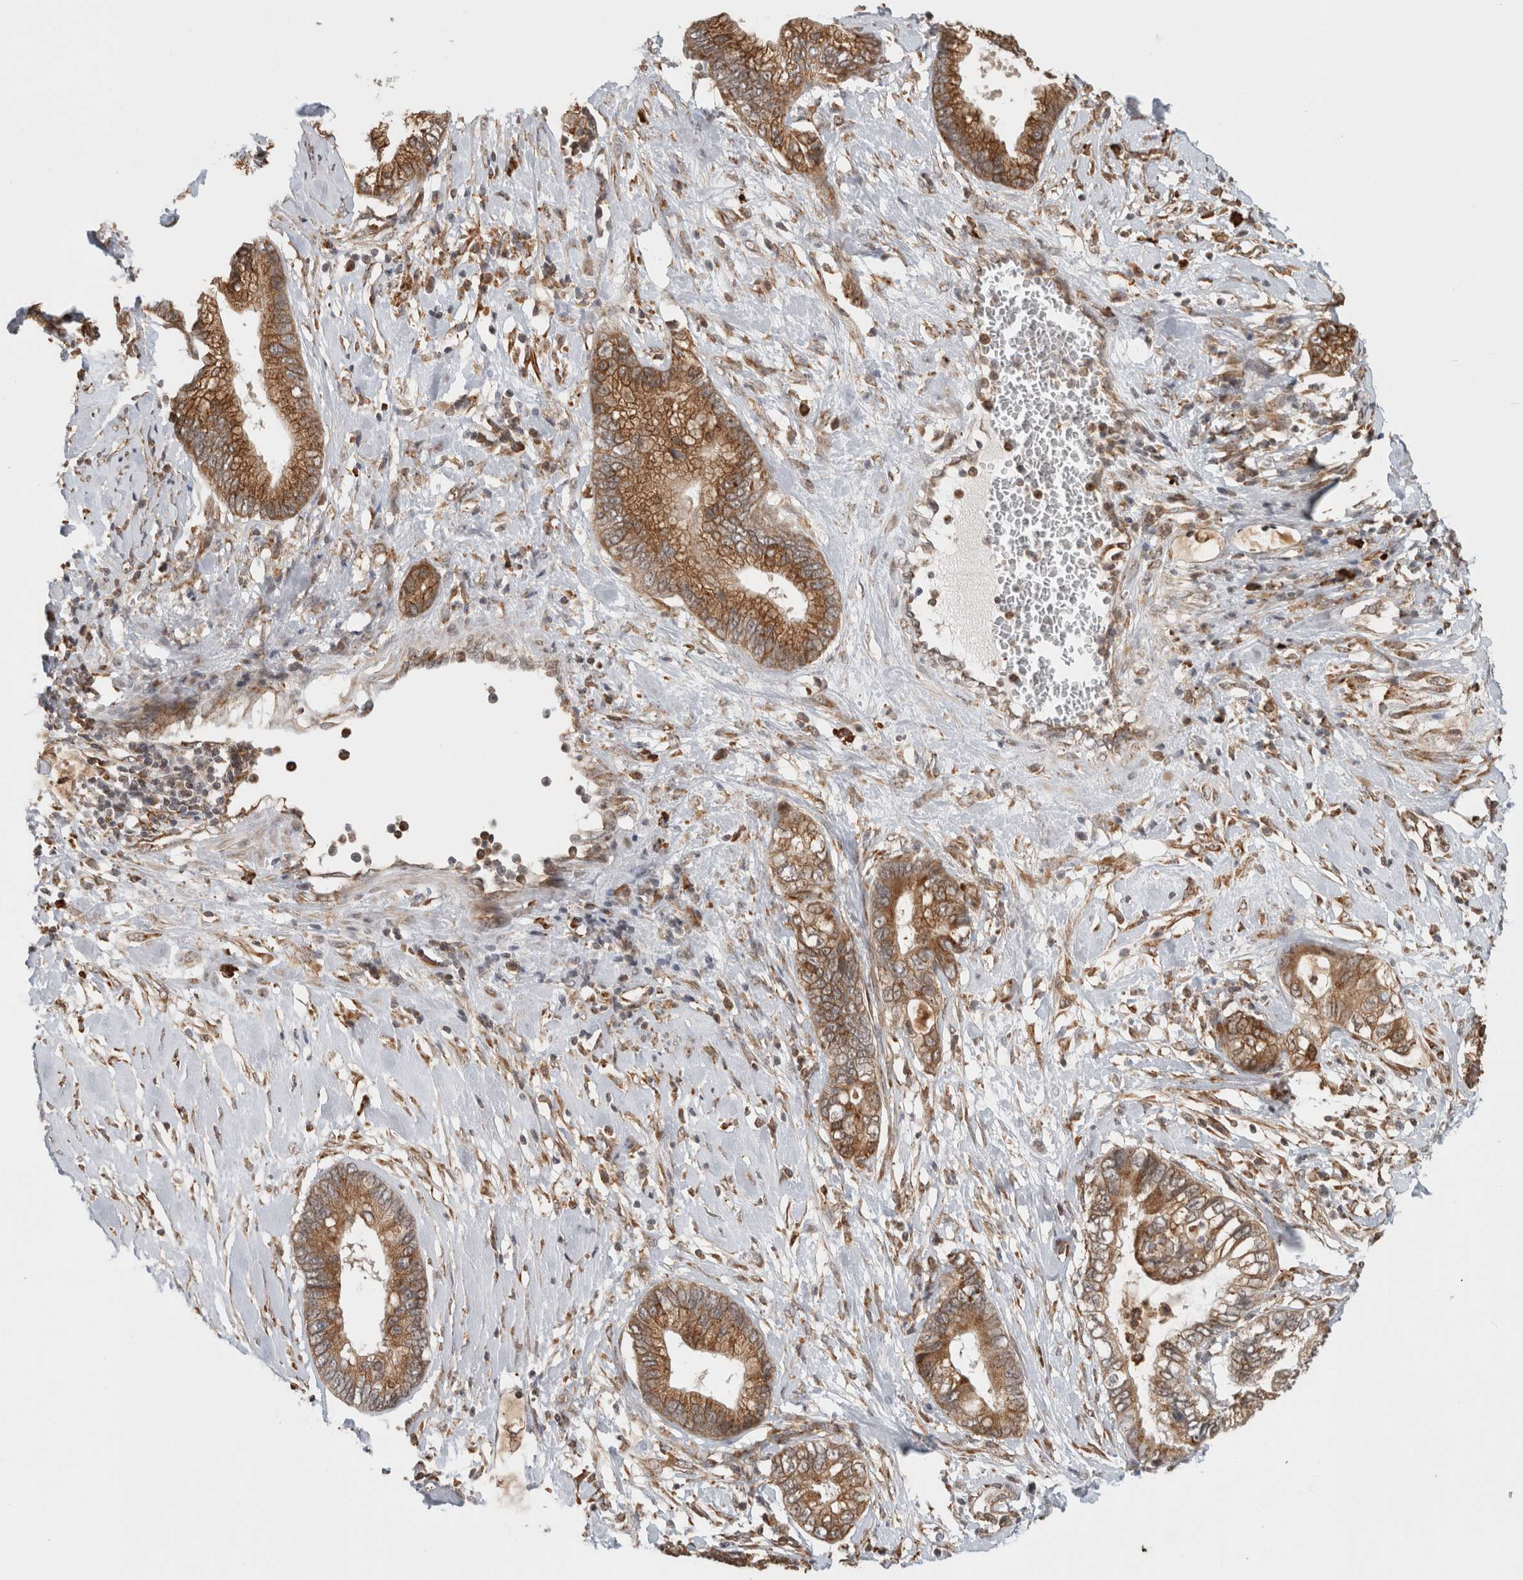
{"staining": {"intensity": "moderate", "quantity": ">75%", "location": "cytoplasmic/membranous"}, "tissue": "cervical cancer", "cell_type": "Tumor cells", "image_type": "cancer", "snomed": [{"axis": "morphology", "description": "Adenocarcinoma, NOS"}, {"axis": "topography", "description": "Cervix"}], "caption": "This histopathology image displays IHC staining of adenocarcinoma (cervical), with medium moderate cytoplasmic/membranous staining in about >75% of tumor cells.", "gene": "MS4A7", "patient": {"sex": "female", "age": 44}}